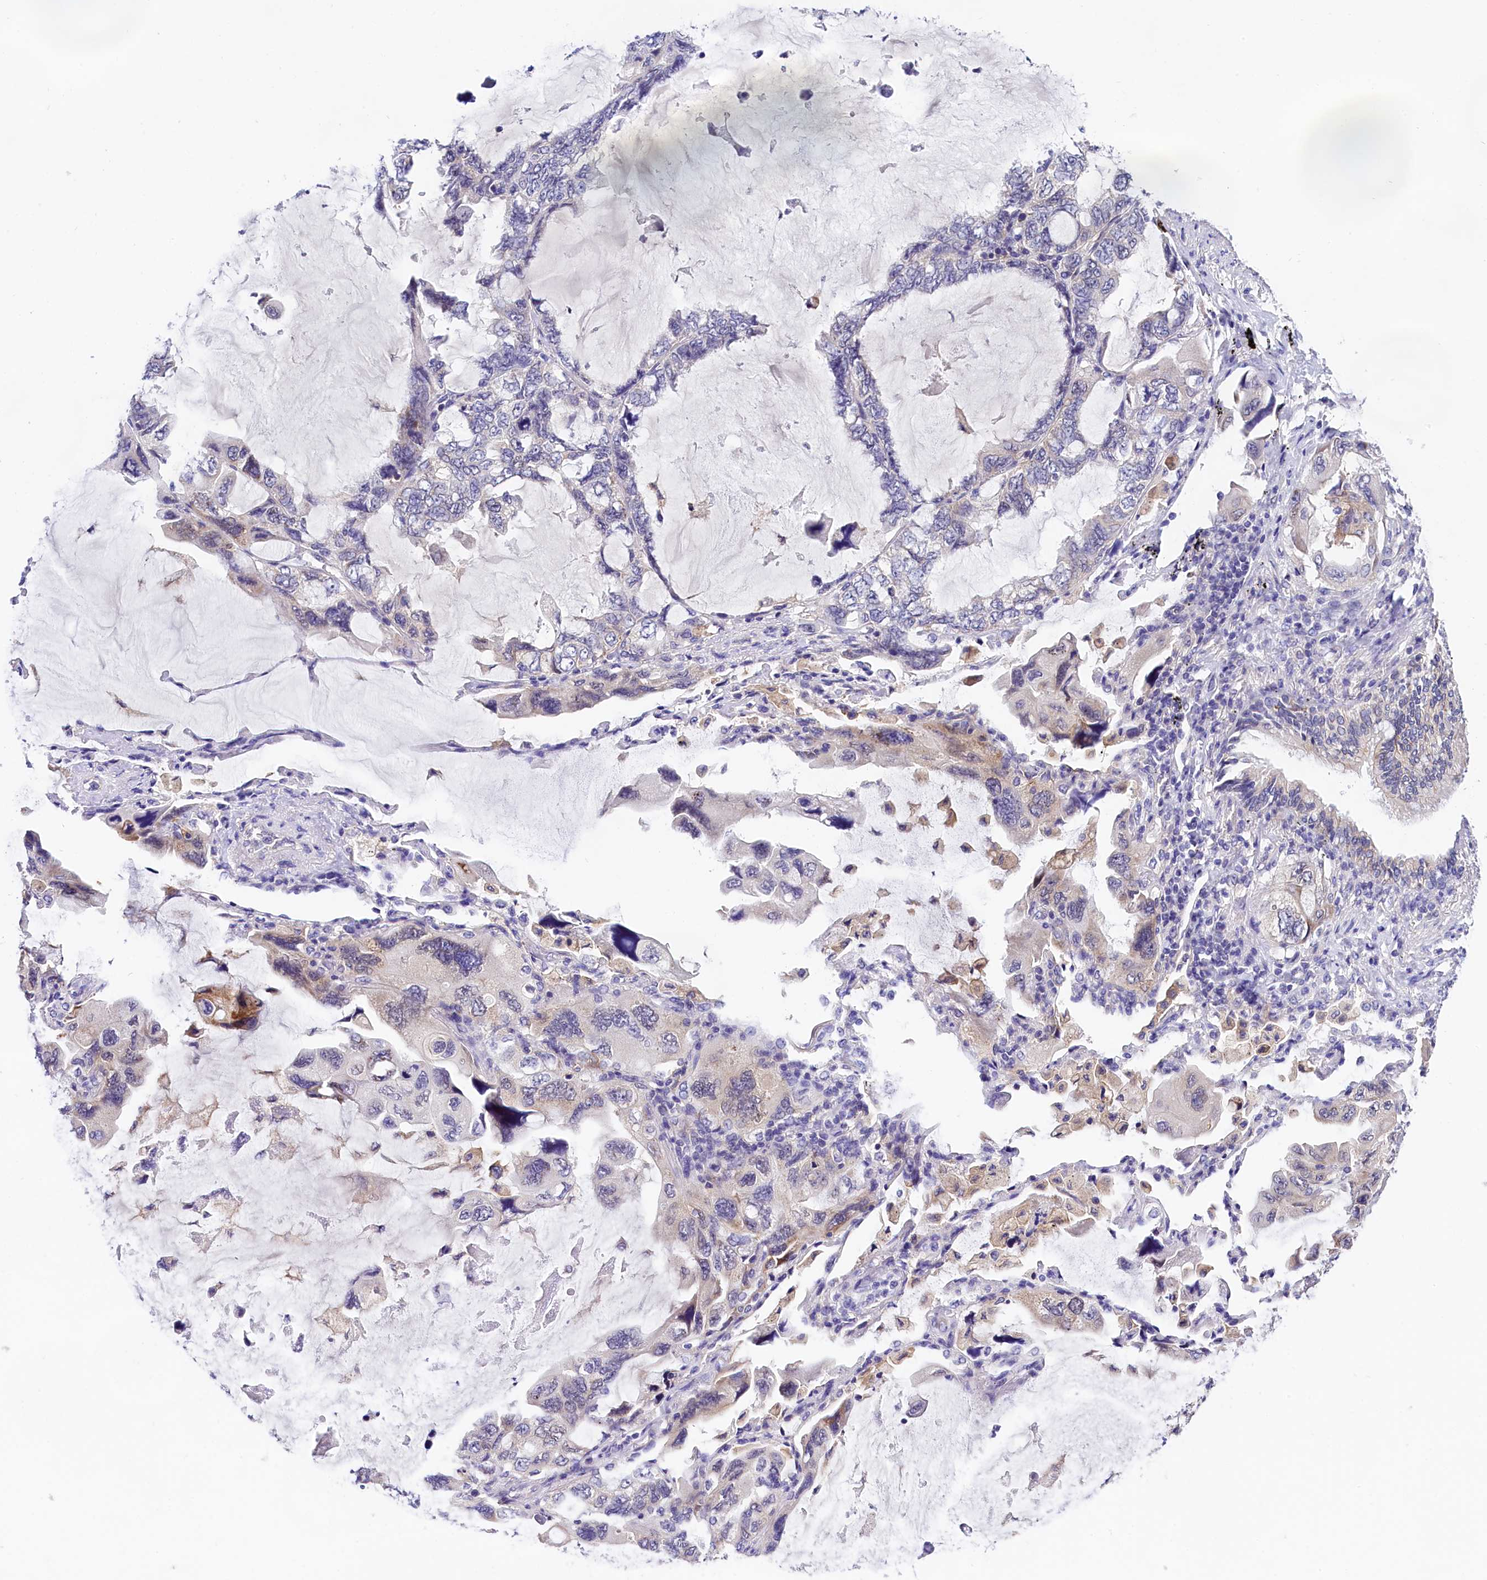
{"staining": {"intensity": "negative", "quantity": "none", "location": "none"}, "tissue": "lung cancer", "cell_type": "Tumor cells", "image_type": "cancer", "snomed": [{"axis": "morphology", "description": "Squamous cell carcinoma, NOS"}, {"axis": "topography", "description": "Lung"}], "caption": "Immunohistochemical staining of squamous cell carcinoma (lung) shows no significant staining in tumor cells.", "gene": "OAS3", "patient": {"sex": "female", "age": 73}}